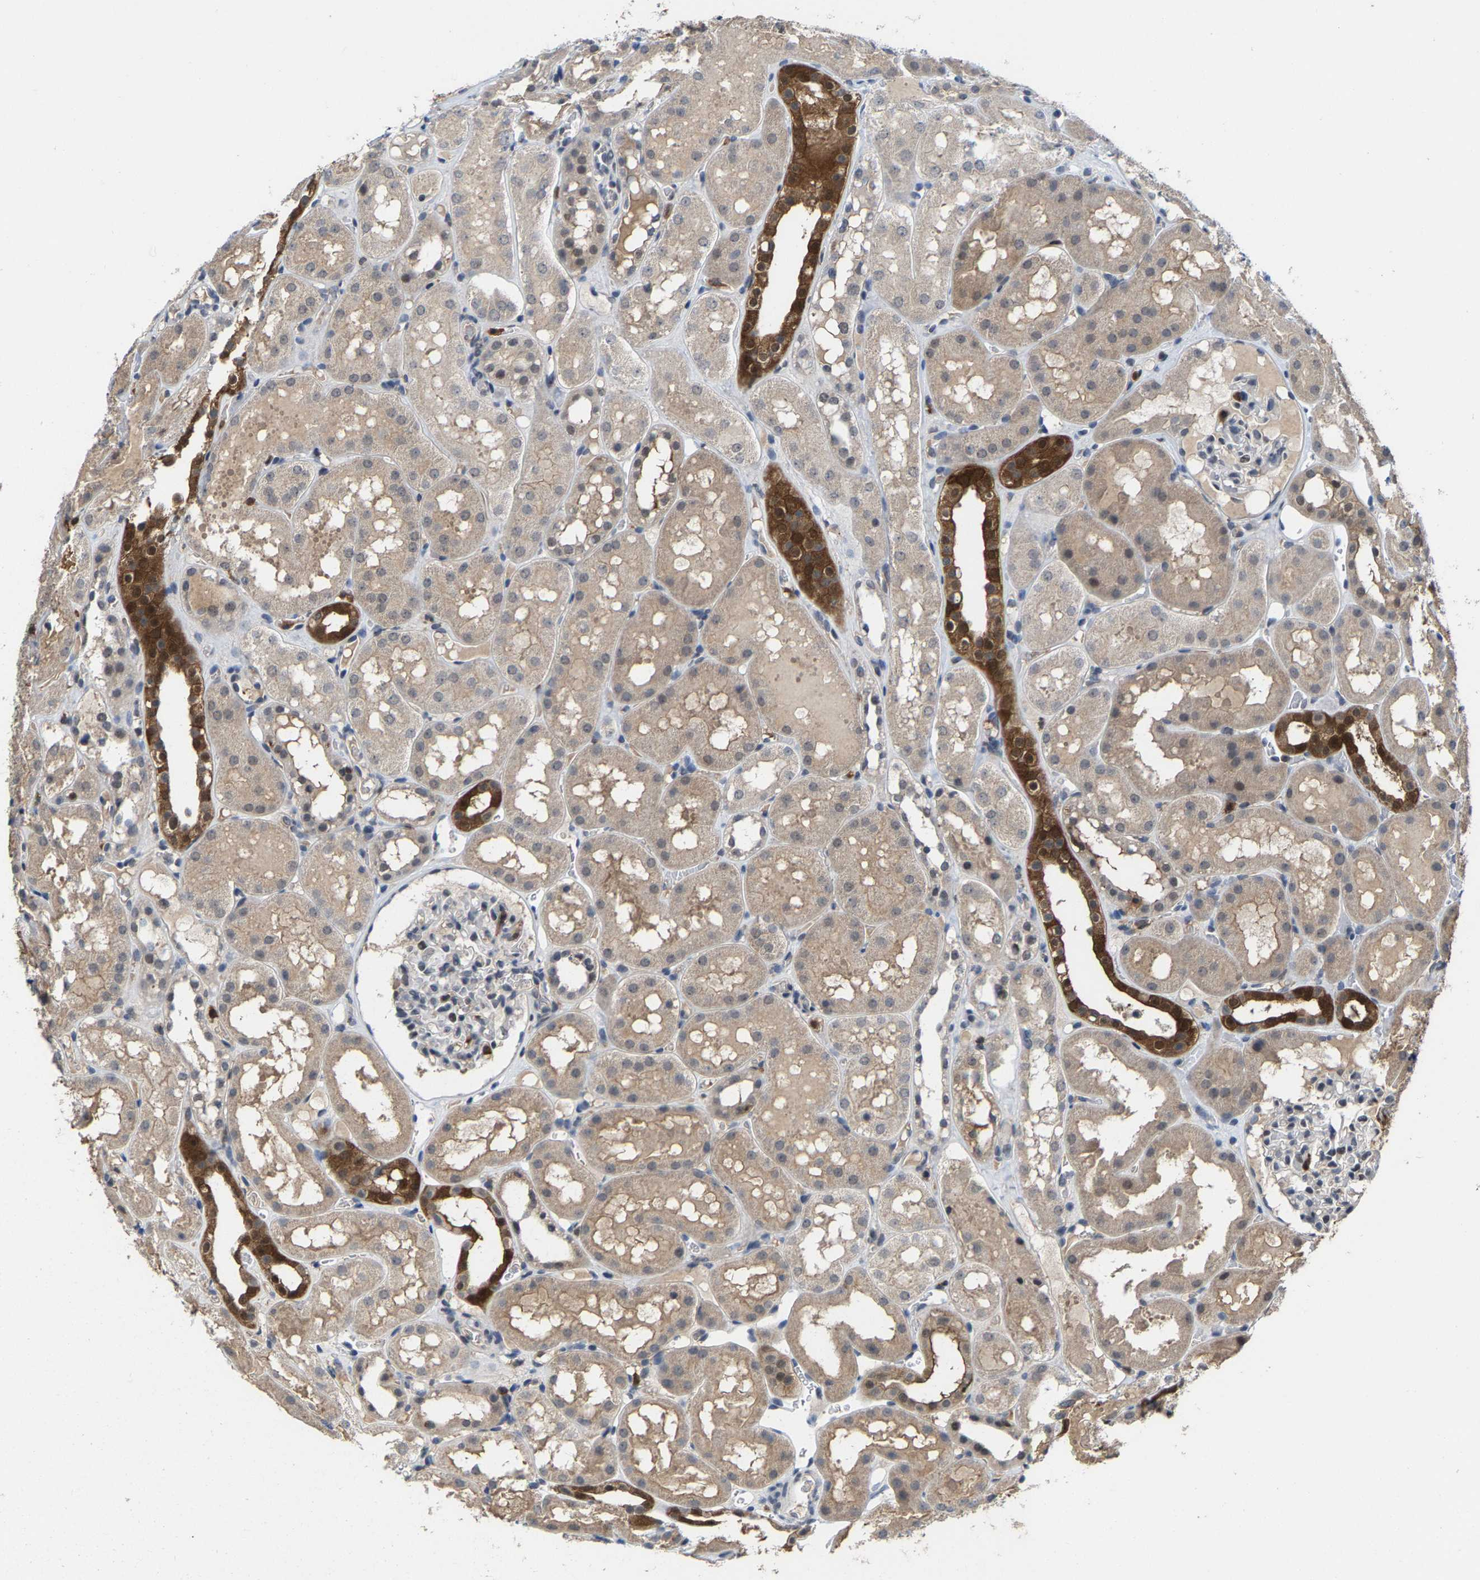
{"staining": {"intensity": "weak", "quantity": "<25%", "location": "cytoplasmic/membranous"}, "tissue": "kidney", "cell_type": "Cells in glomeruli", "image_type": "normal", "snomed": [{"axis": "morphology", "description": "Normal tissue, NOS"}, {"axis": "topography", "description": "Kidney"}, {"axis": "topography", "description": "Urinary bladder"}], "caption": "Benign kidney was stained to show a protein in brown. There is no significant staining in cells in glomeruli. (DAB (3,3'-diaminobenzidine) immunohistochemistry (IHC) with hematoxylin counter stain).", "gene": "FGD3", "patient": {"sex": "male", "age": 16}}